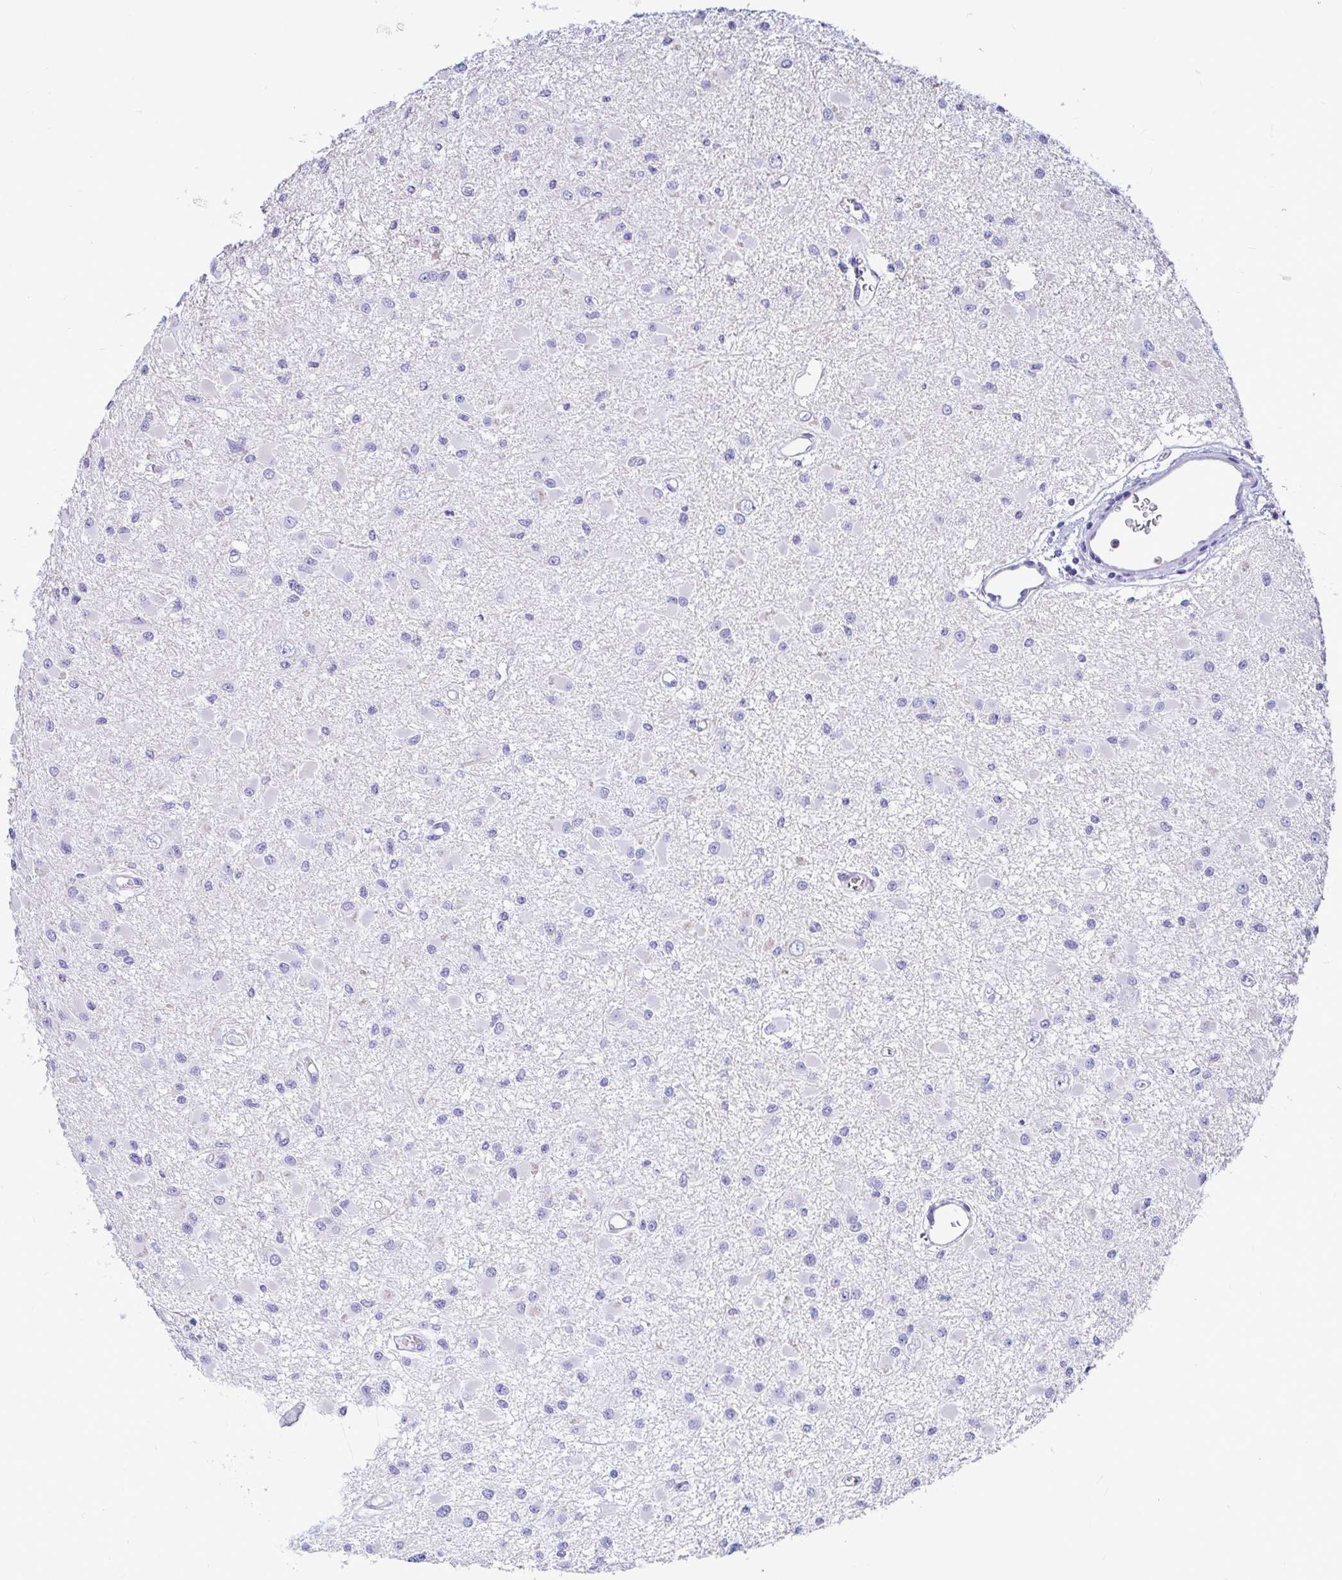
{"staining": {"intensity": "negative", "quantity": "none", "location": "none"}, "tissue": "glioma", "cell_type": "Tumor cells", "image_type": "cancer", "snomed": [{"axis": "morphology", "description": "Glioma, malignant, High grade"}, {"axis": "topography", "description": "Brain"}], "caption": "Tumor cells are negative for protein expression in human malignant high-grade glioma.", "gene": "CCDC62", "patient": {"sex": "male", "age": 54}}